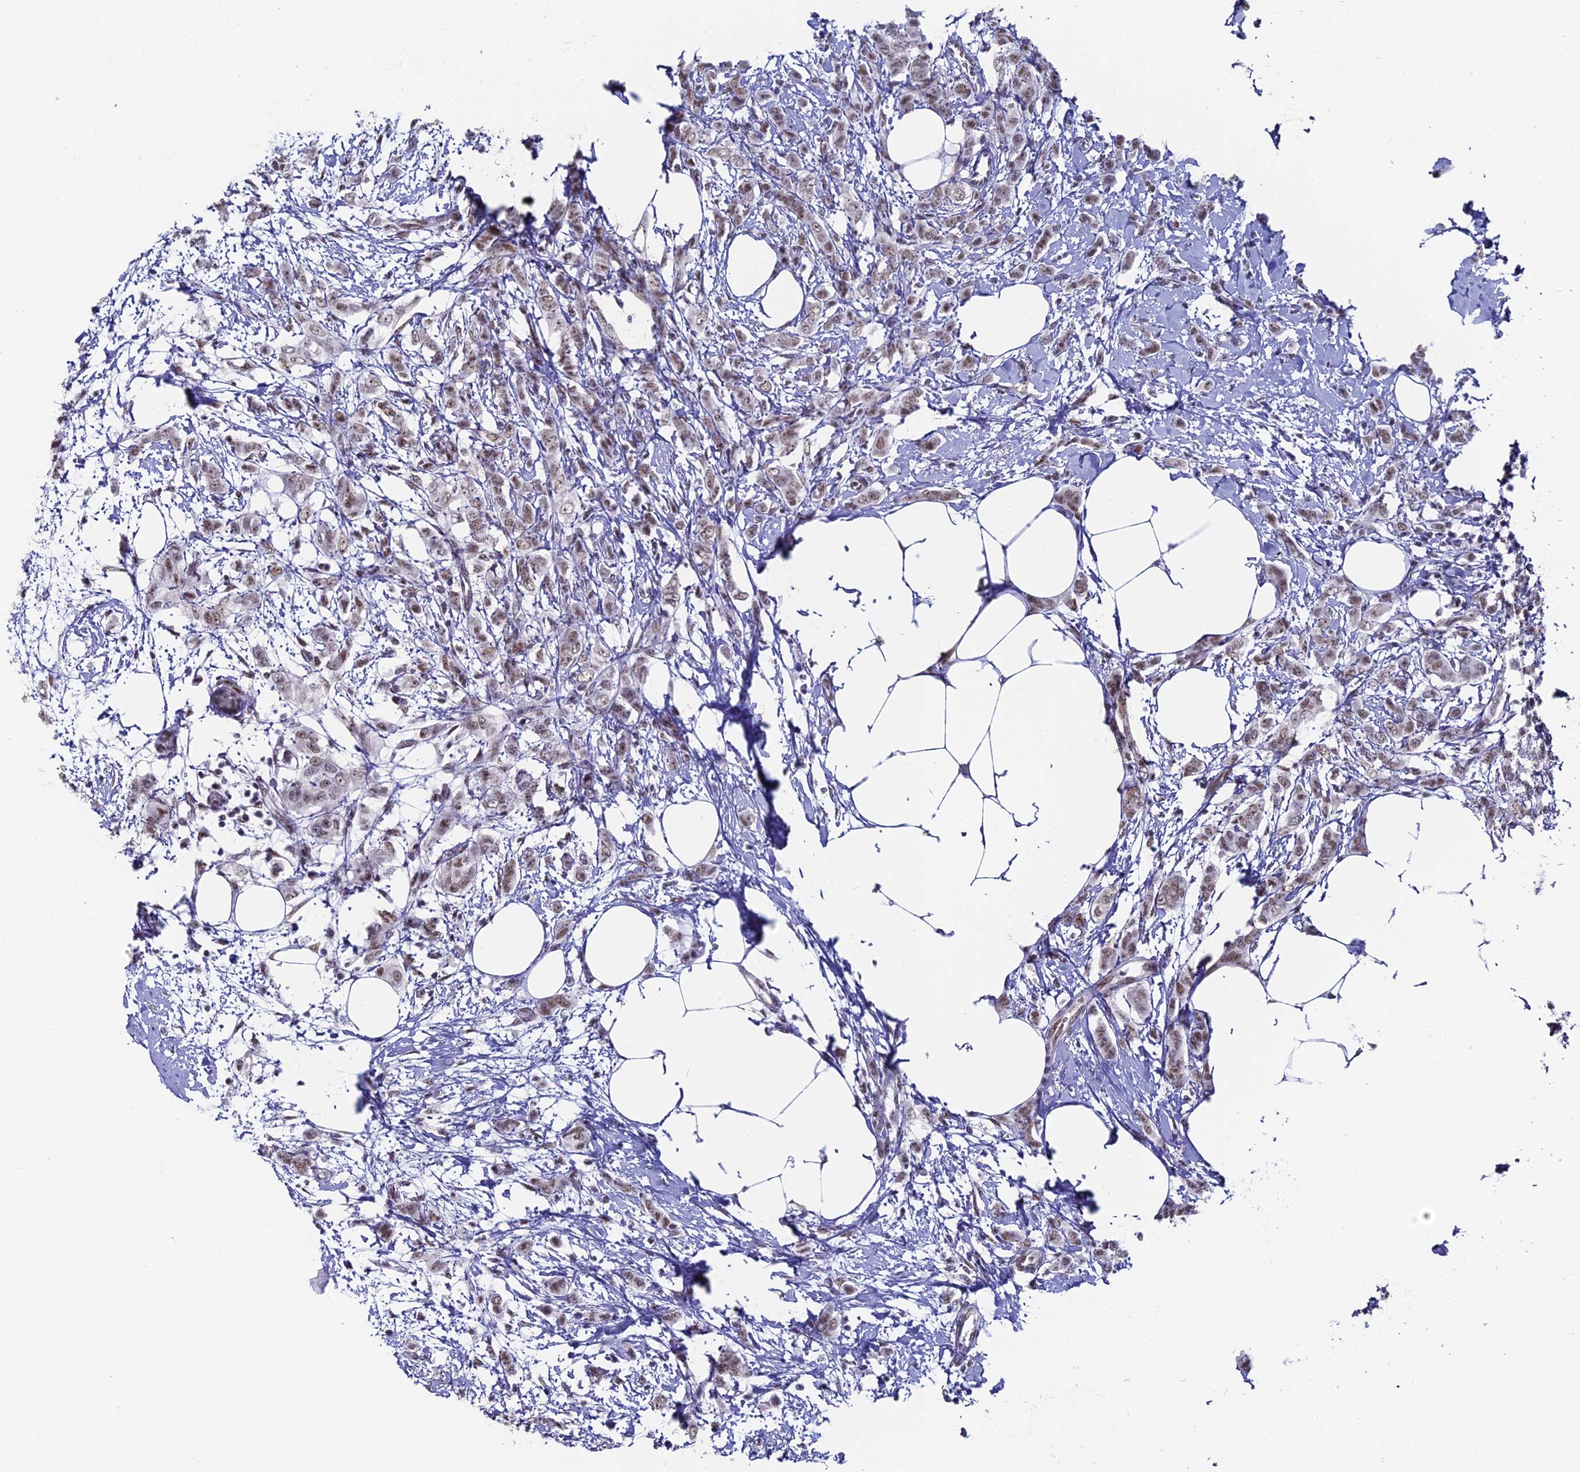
{"staining": {"intensity": "moderate", "quantity": ">75%", "location": "nuclear"}, "tissue": "breast cancer", "cell_type": "Tumor cells", "image_type": "cancer", "snomed": [{"axis": "morphology", "description": "Duct carcinoma"}, {"axis": "topography", "description": "Breast"}], "caption": "Protein expression by immunohistochemistry (IHC) displays moderate nuclear staining in about >75% of tumor cells in breast invasive ductal carcinoma.", "gene": "CD2BP2", "patient": {"sex": "female", "age": 72}}